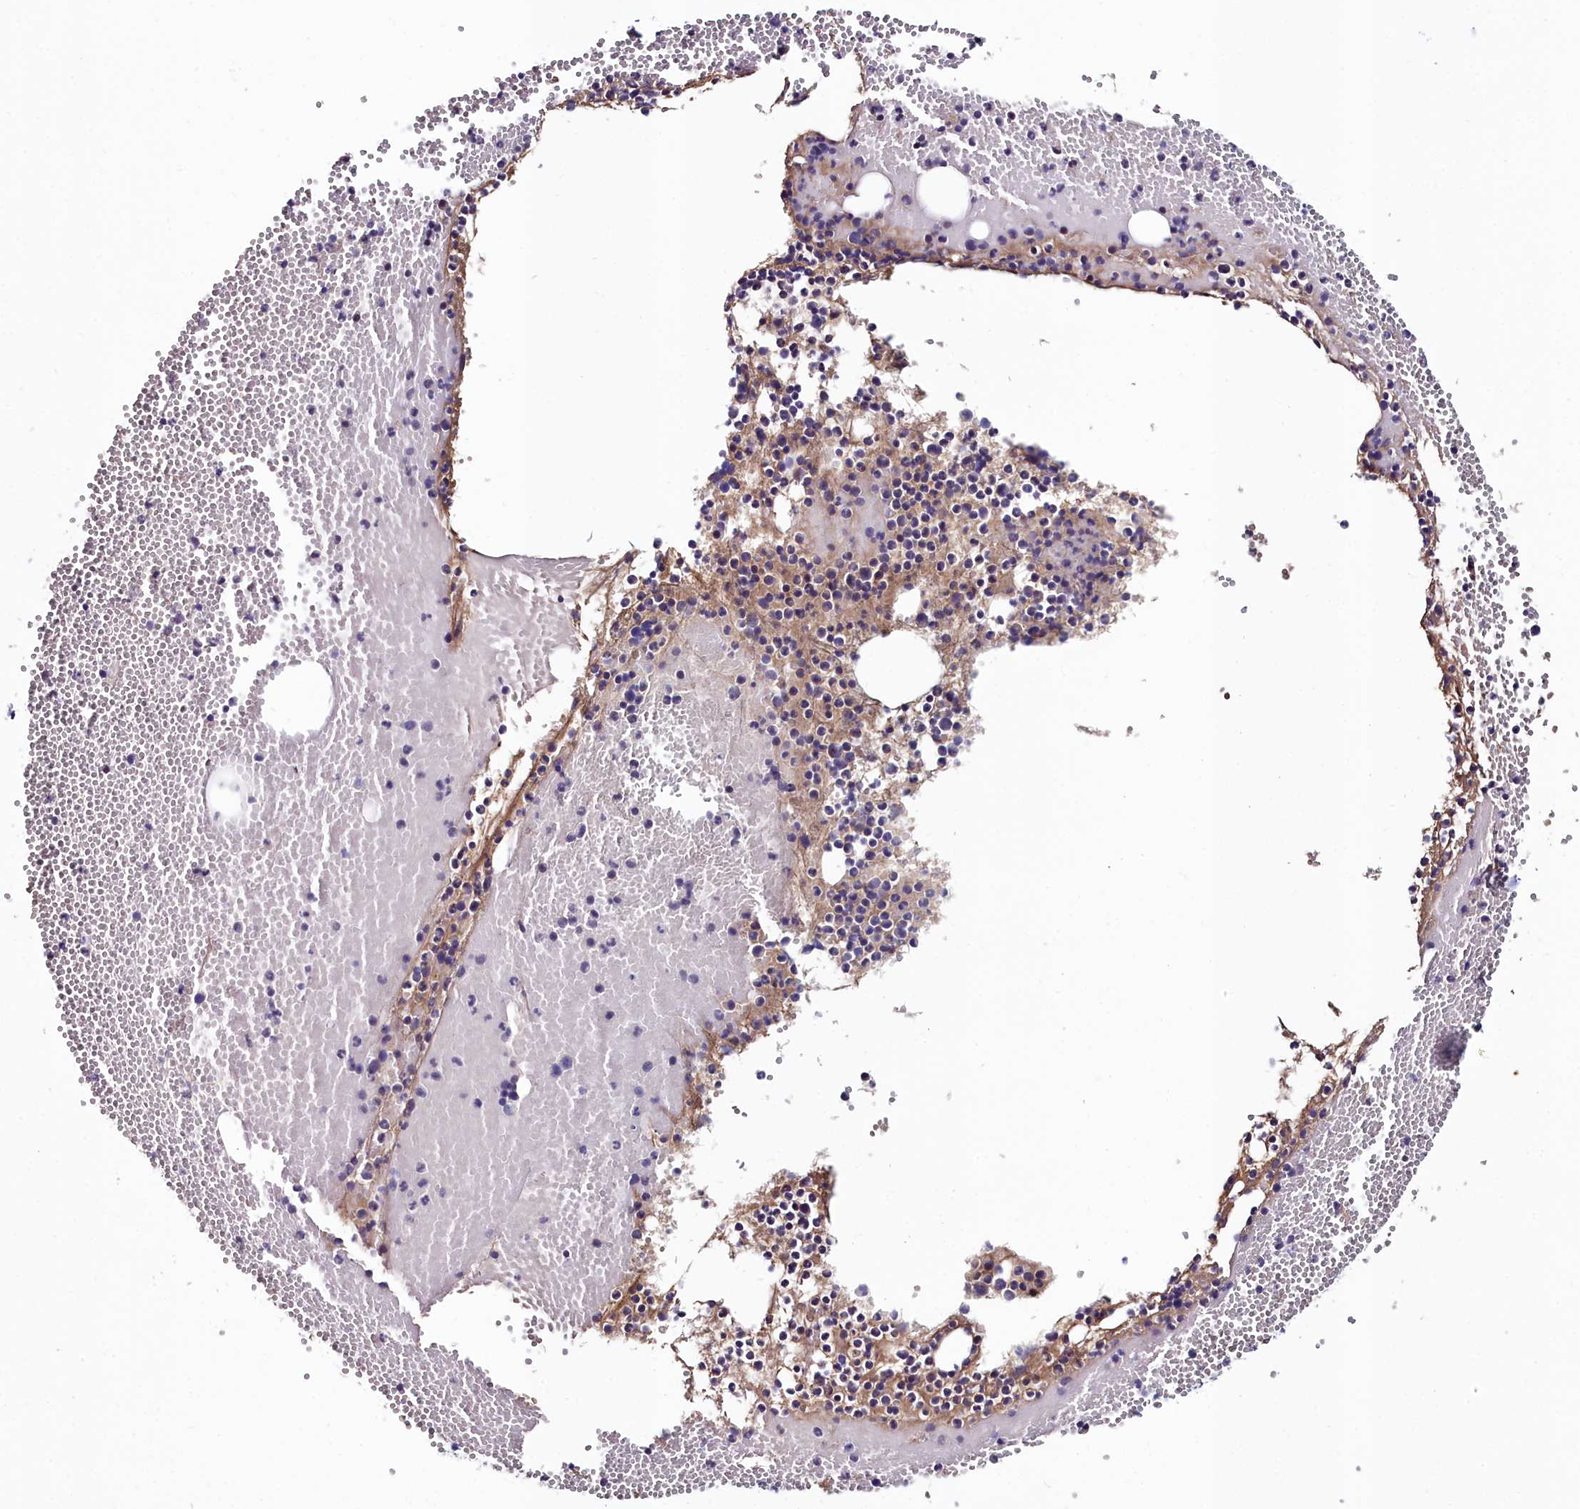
{"staining": {"intensity": "negative", "quantity": "none", "location": "none"}, "tissue": "bone marrow", "cell_type": "Hematopoietic cells", "image_type": "normal", "snomed": [{"axis": "morphology", "description": "Normal tissue, NOS"}, {"axis": "topography", "description": "Bone marrow"}], "caption": "Protein analysis of normal bone marrow displays no significant expression in hematopoietic cells. Nuclei are stained in blue.", "gene": "KCTD18", "patient": {"sex": "female", "age": 77}}